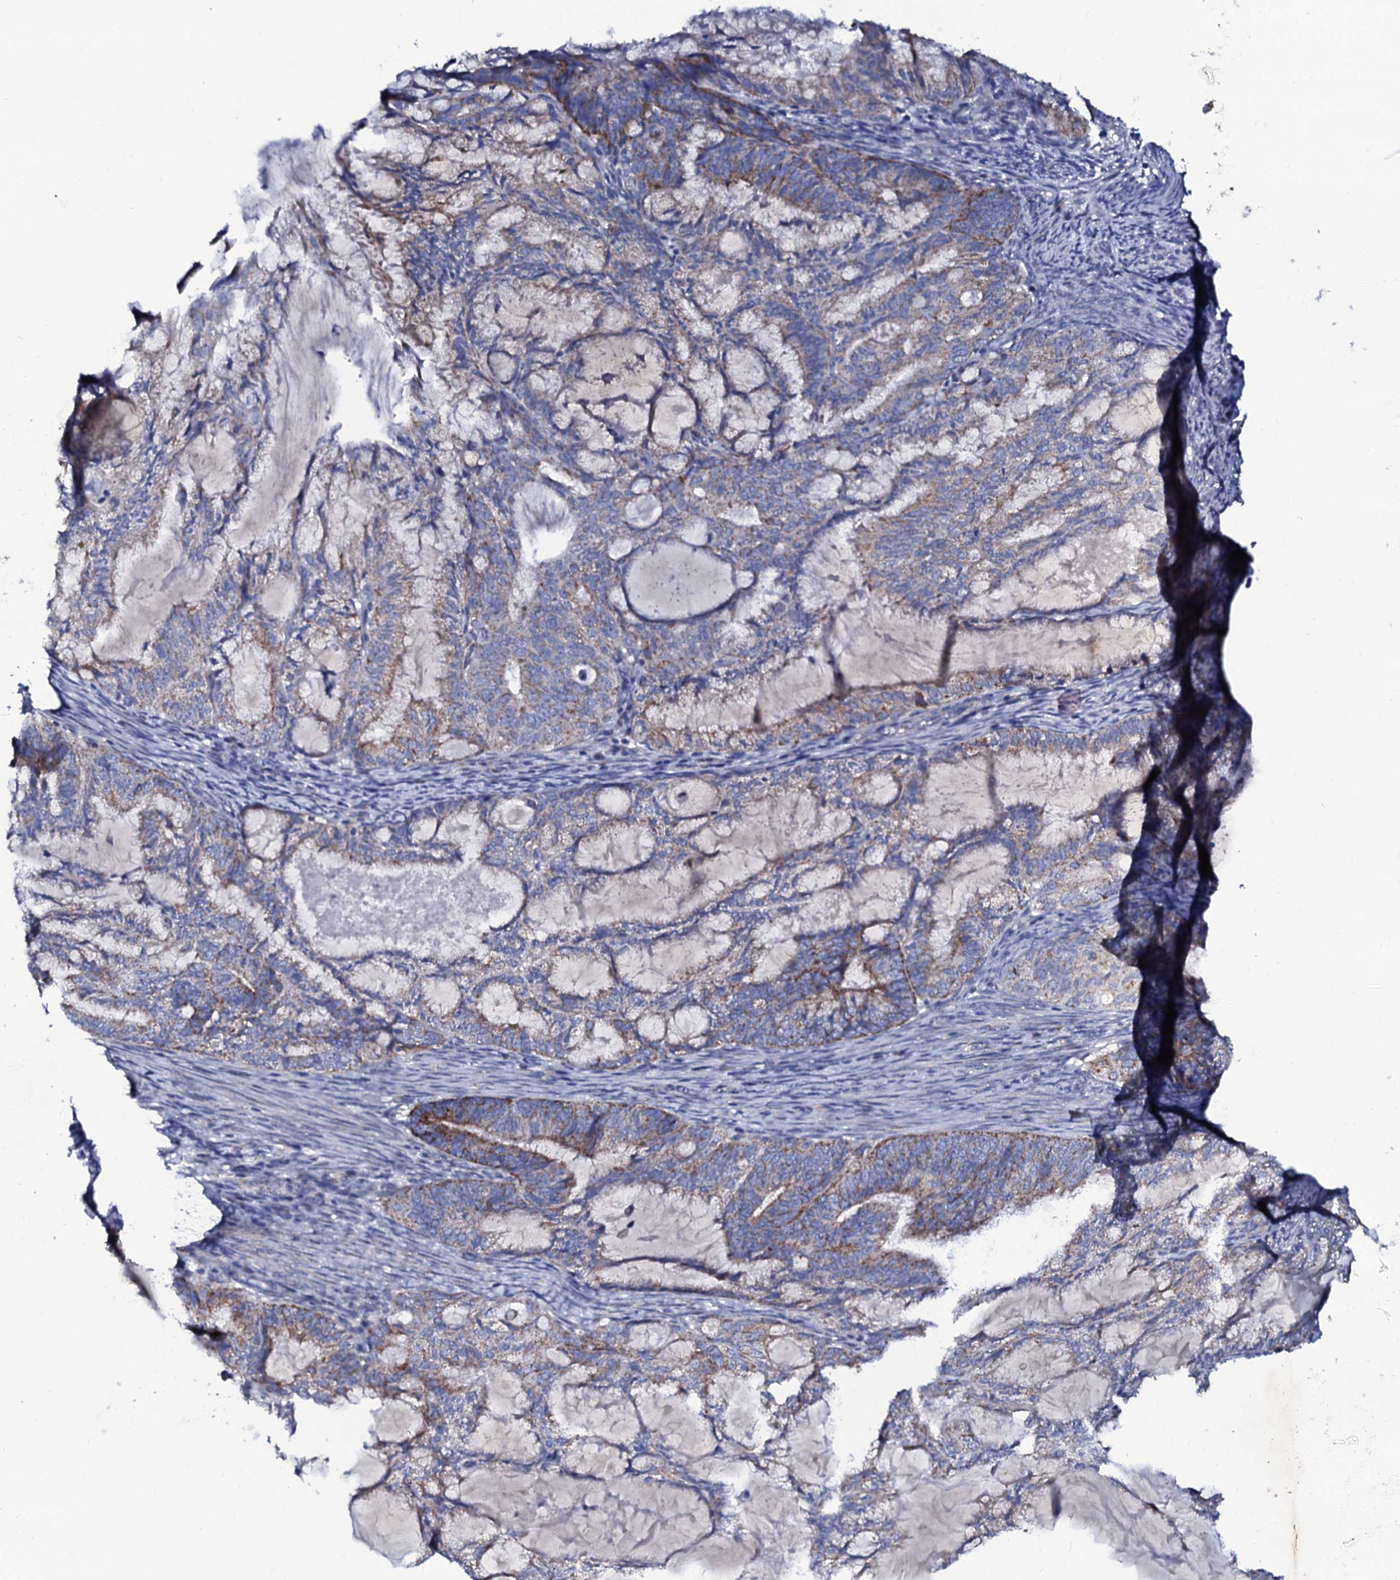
{"staining": {"intensity": "moderate", "quantity": "25%-75%", "location": "cytoplasmic/membranous"}, "tissue": "endometrial cancer", "cell_type": "Tumor cells", "image_type": "cancer", "snomed": [{"axis": "morphology", "description": "Adenocarcinoma, NOS"}, {"axis": "topography", "description": "Endometrium"}], "caption": "Moderate cytoplasmic/membranous positivity for a protein is present in about 25%-75% of tumor cells of endometrial adenocarcinoma using immunohistochemistry.", "gene": "SLC37A4", "patient": {"sex": "female", "age": 86}}